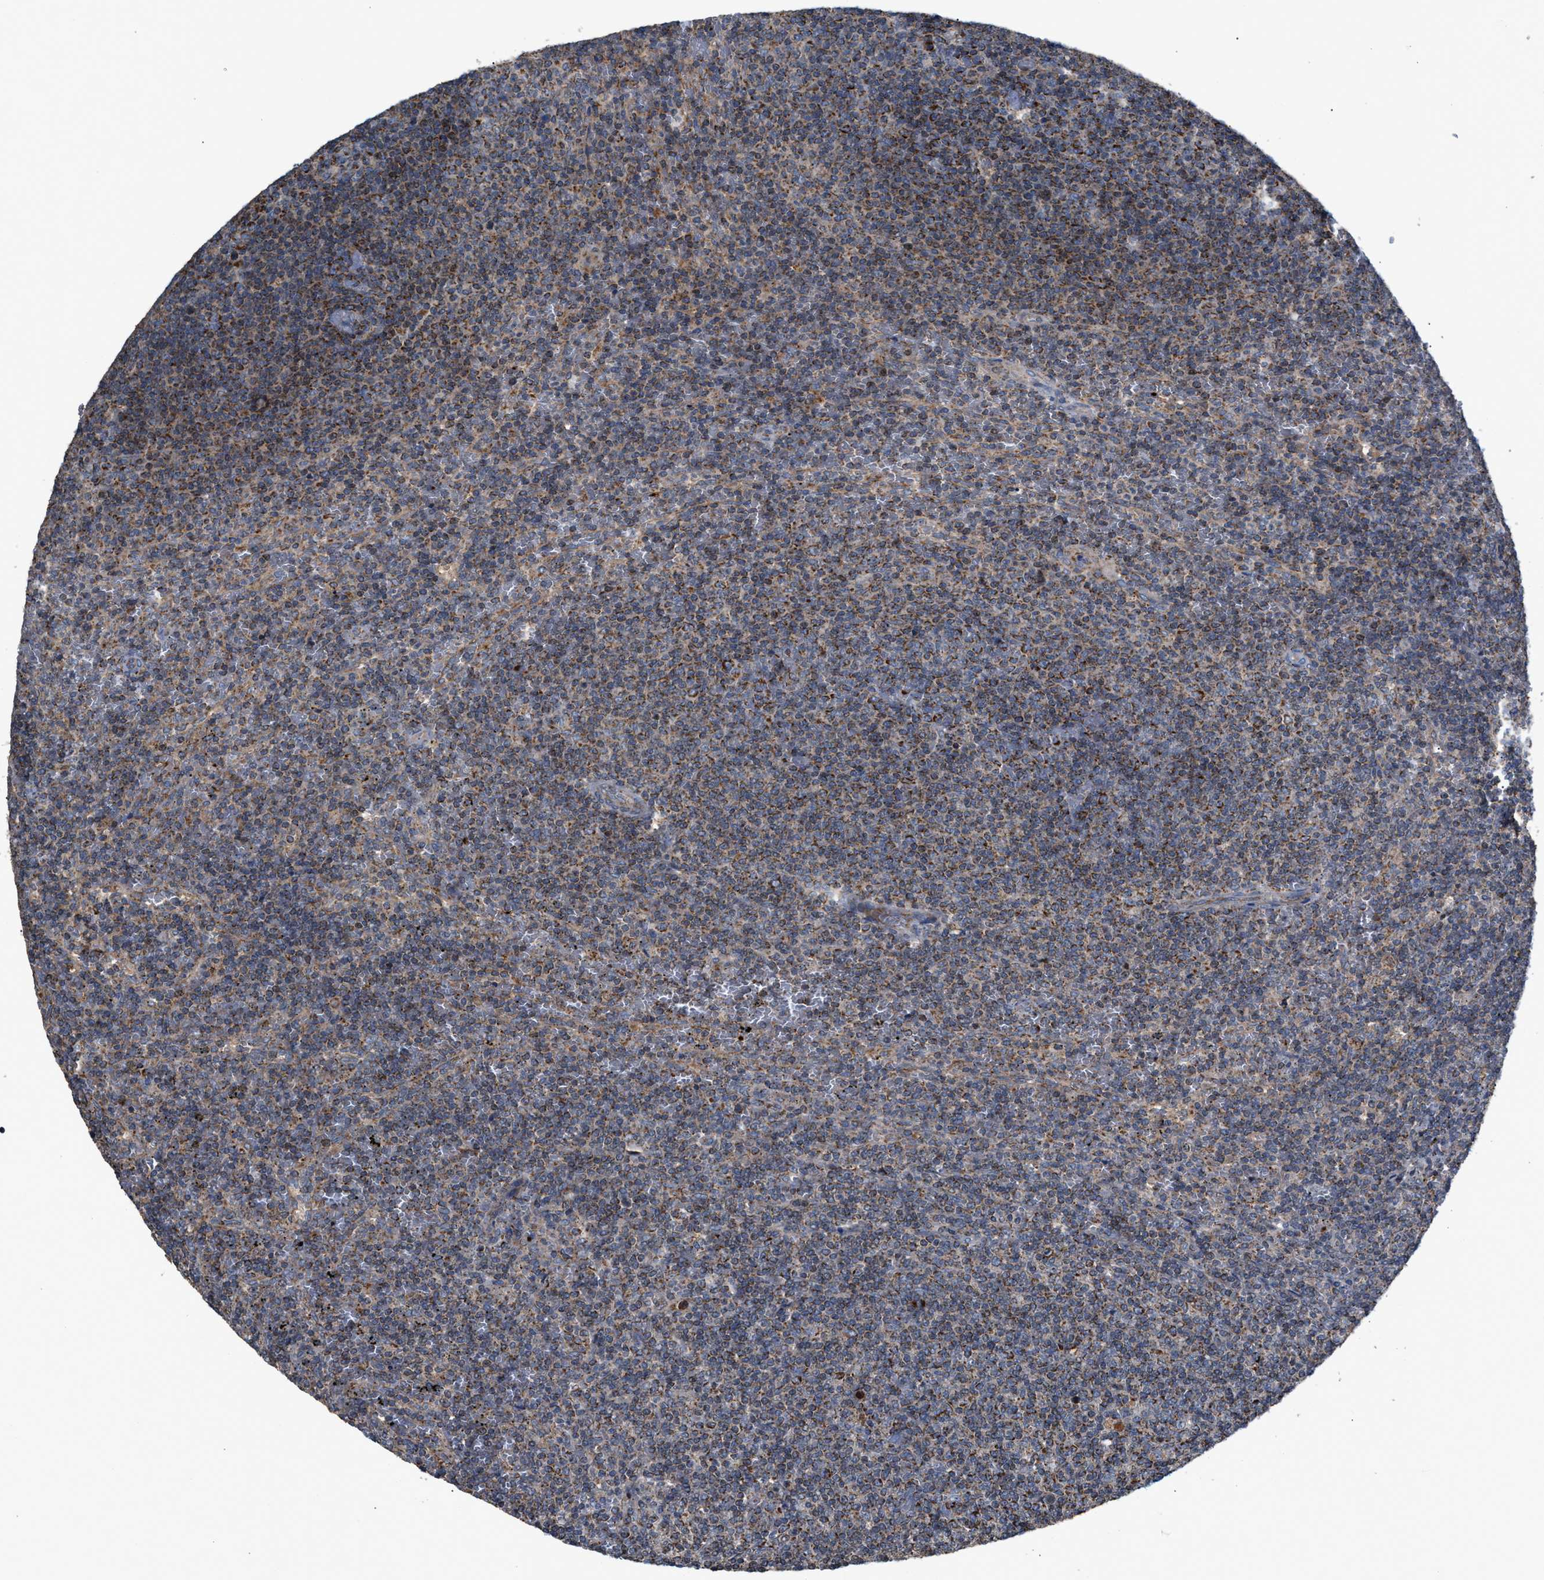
{"staining": {"intensity": "moderate", "quantity": ">75%", "location": "cytoplasmic/membranous"}, "tissue": "lymphoma", "cell_type": "Tumor cells", "image_type": "cancer", "snomed": [{"axis": "morphology", "description": "Malignant lymphoma, non-Hodgkin's type, Low grade"}, {"axis": "topography", "description": "Spleen"}], "caption": "Human low-grade malignant lymphoma, non-Hodgkin's type stained for a protein (brown) demonstrates moderate cytoplasmic/membranous positive staining in about >75% of tumor cells.", "gene": "TACO1", "patient": {"sex": "female", "age": 19}}